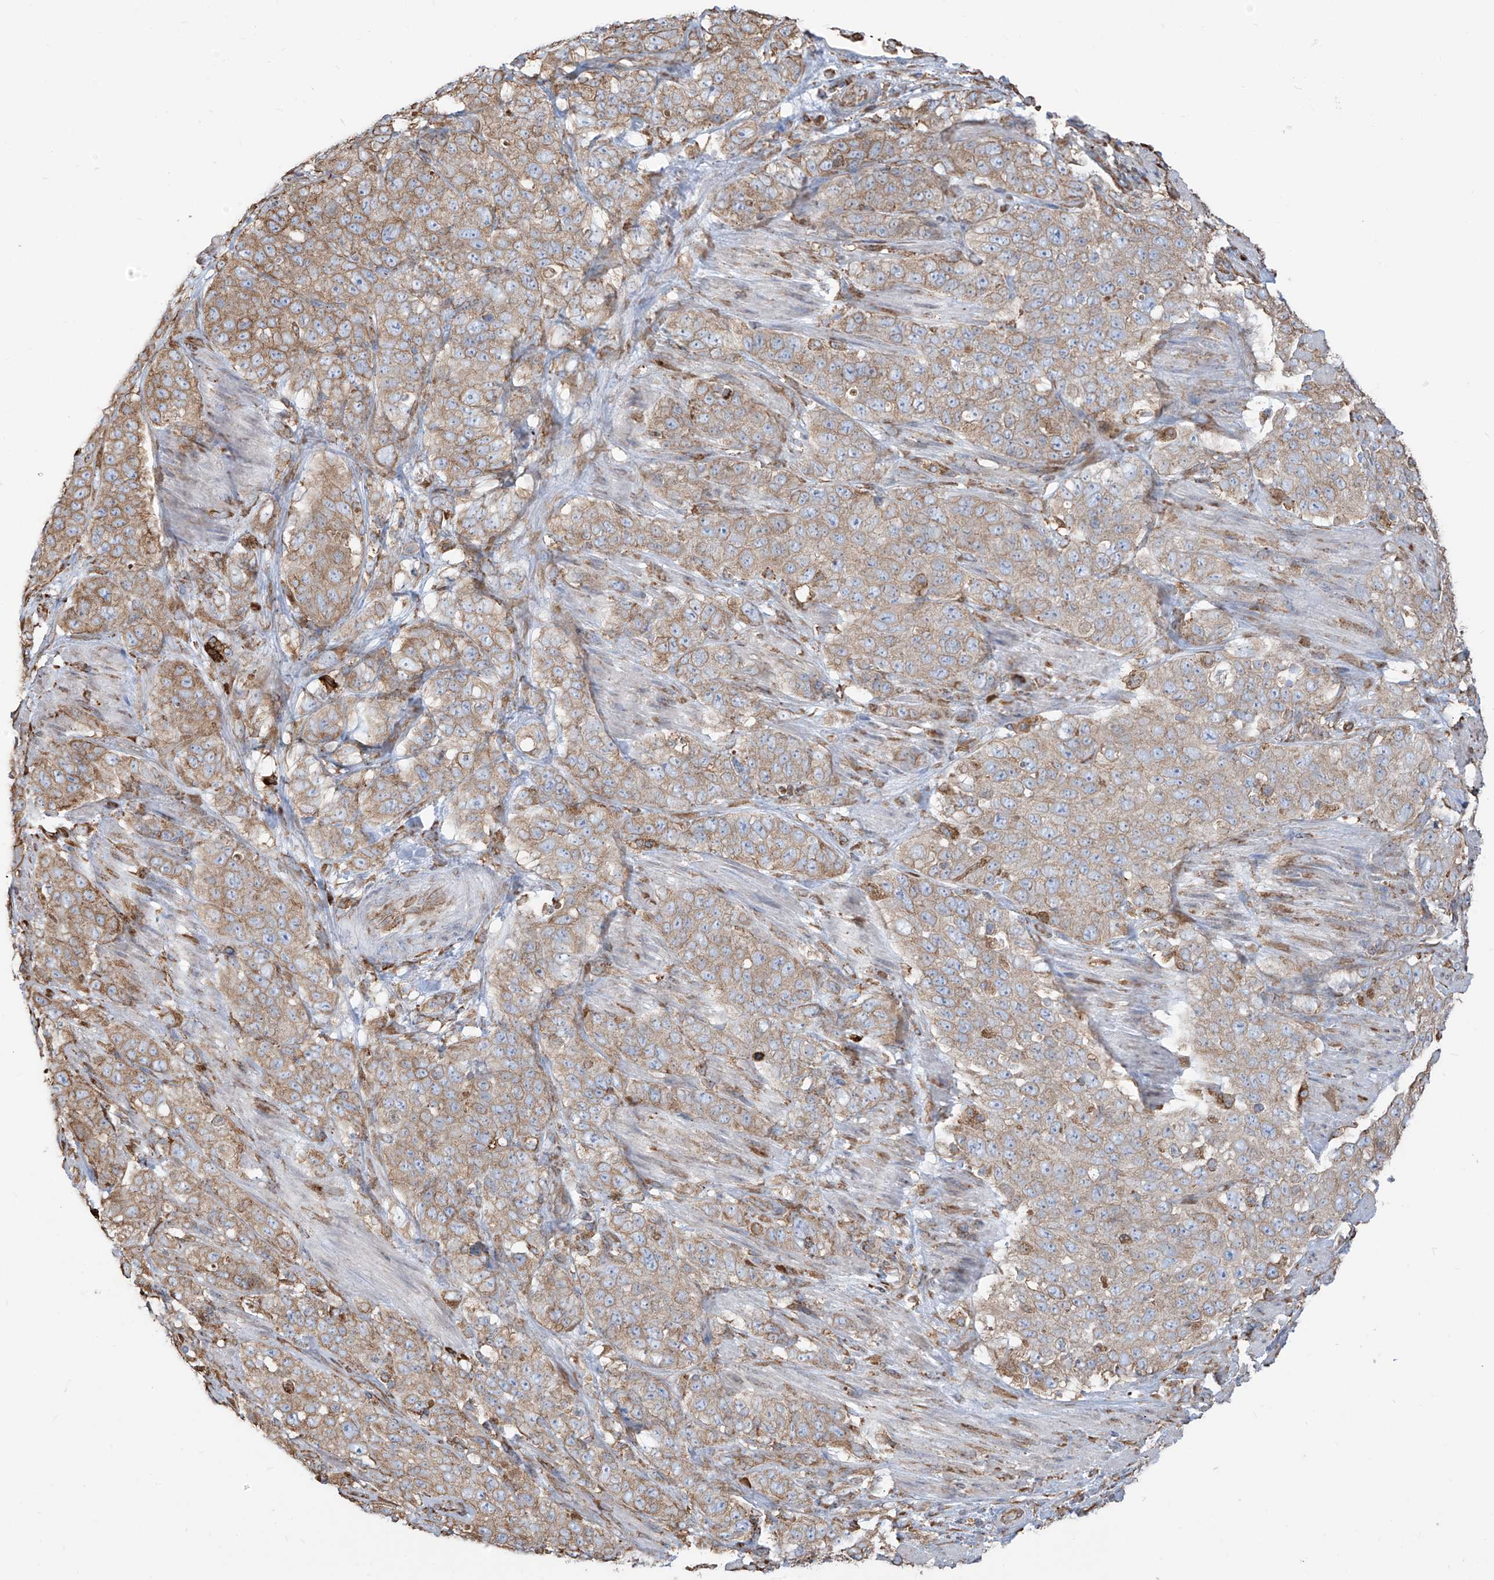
{"staining": {"intensity": "moderate", "quantity": "25%-75%", "location": "cytoplasmic/membranous"}, "tissue": "stomach cancer", "cell_type": "Tumor cells", "image_type": "cancer", "snomed": [{"axis": "morphology", "description": "Adenocarcinoma, NOS"}, {"axis": "topography", "description": "Stomach"}], "caption": "IHC of human stomach cancer (adenocarcinoma) demonstrates medium levels of moderate cytoplasmic/membranous positivity in approximately 25%-75% of tumor cells.", "gene": "PDIA6", "patient": {"sex": "male", "age": 48}}